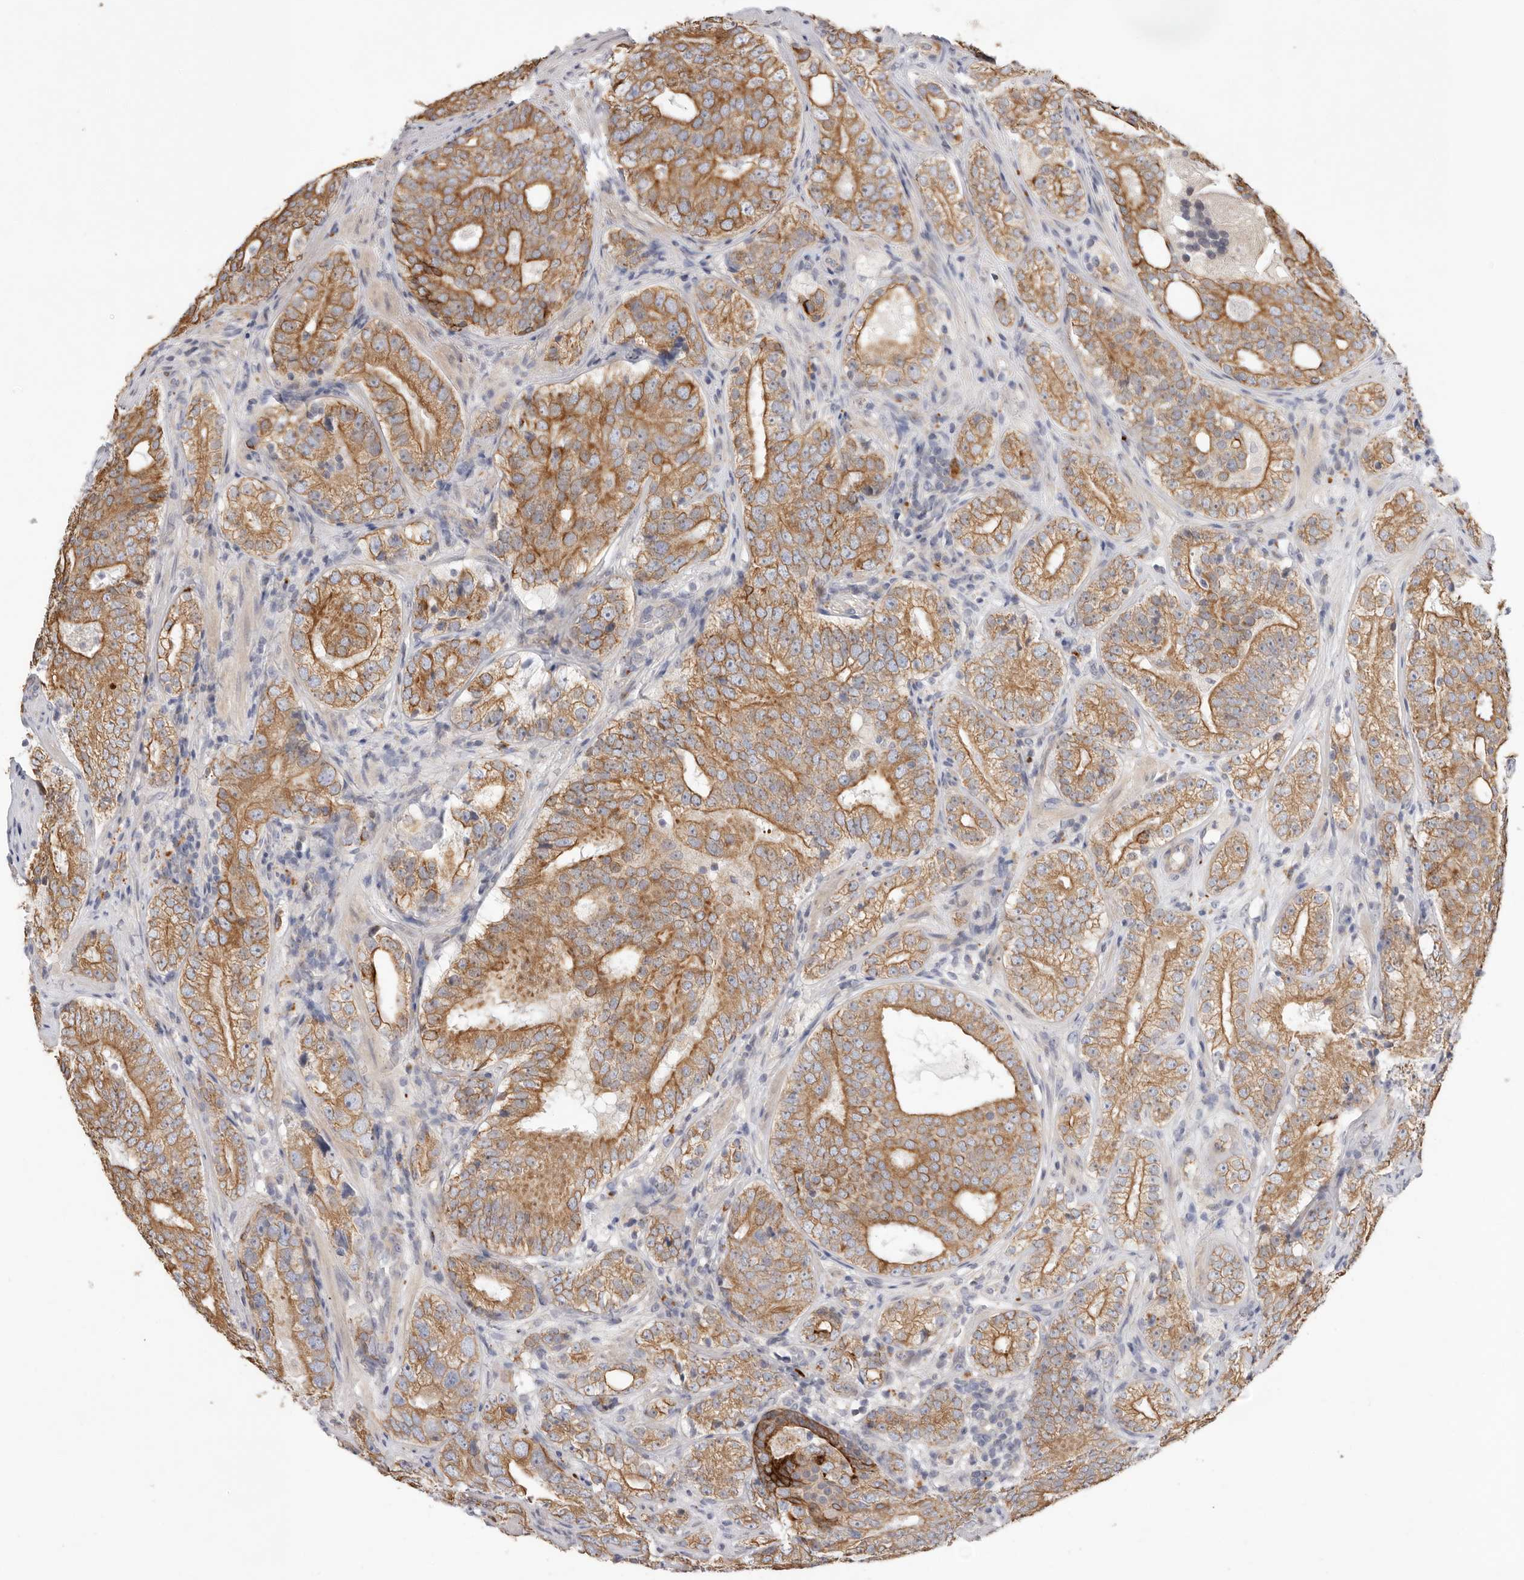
{"staining": {"intensity": "moderate", "quantity": ">75%", "location": "cytoplasmic/membranous"}, "tissue": "prostate cancer", "cell_type": "Tumor cells", "image_type": "cancer", "snomed": [{"axis": "morphology", "description": "Adenocarcinoma, High grade"}, {"axis": "topography", "description": "Prostate"}], "caption": "Immunohistochemistry micrograph of neoplastic tissue: prostate cancer stained using immunohistochemistry demonstrates medium levels of moderate protein expression localized specifically in the cytoplasmic/membranous of tumor cells, appearing as a cytoplasmic/membranous brown color.", "gene": "USH1C", "patient": {"sex": "male", "age": 56}}